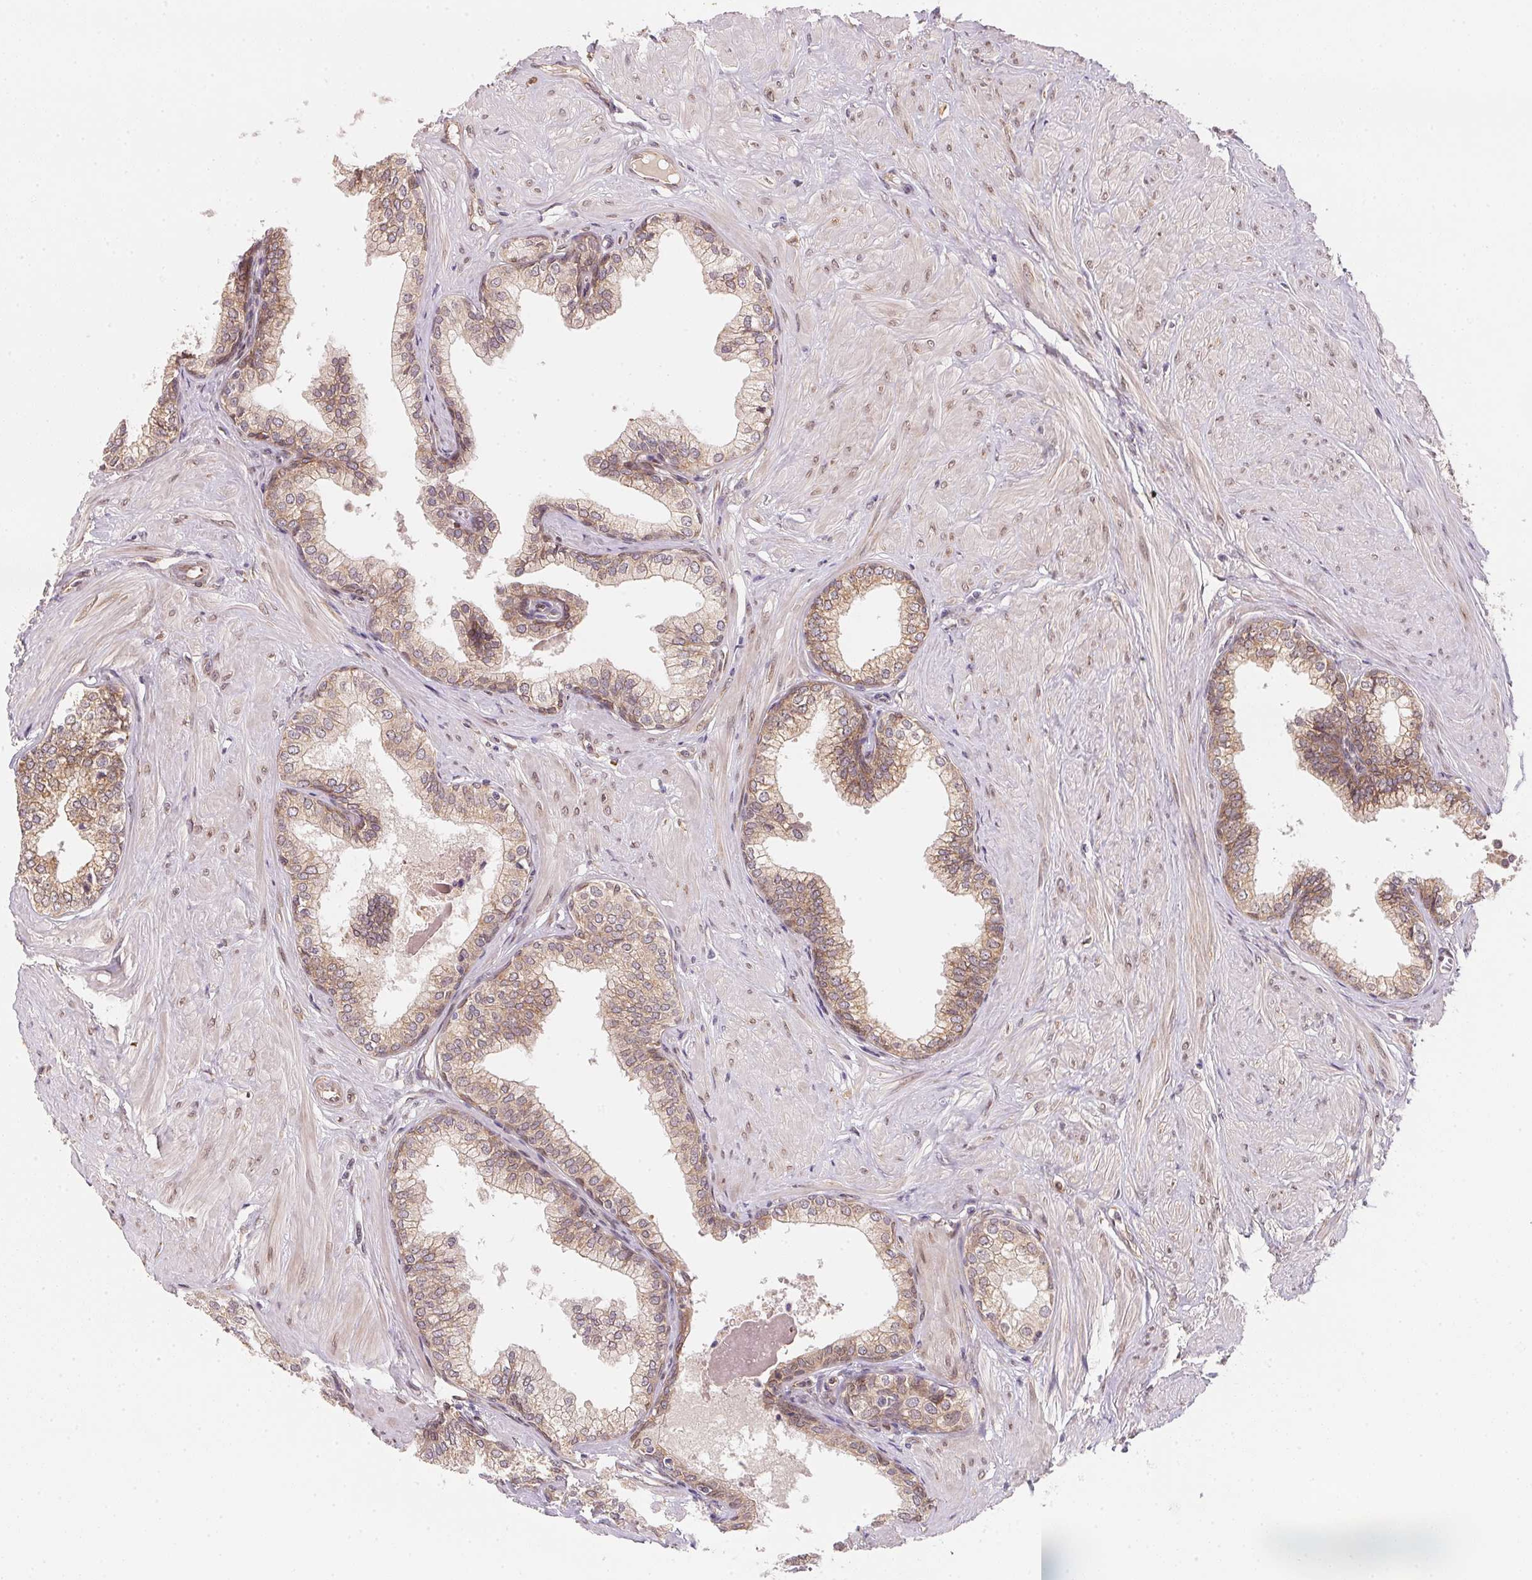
{"staining": {"intensity": "moderate", "quantity": ">75%", "location": "cytoplasmic/membranous"}, "tissue": "prostate", "cell_type": "Glandular cells", "image_type": "normal", "snomed": [{"axis": "morphology", "description": "Normal tissue, NOS"}, {"axis": "topography", "description": "Prostate"}, {"axis": "topography", "description": "Peripheral nerve tissue"}], "caption": "Unremarkable prostate exhibits moderate cytoplasmic/membranous expression in about >75% of glandular cells, visualized by immunohistochemistry. (DAB IHC, brown staining for protein, blue staining for nuclei).", "gene": "EI24", "patient": {"sex": "male", "age": 55}}